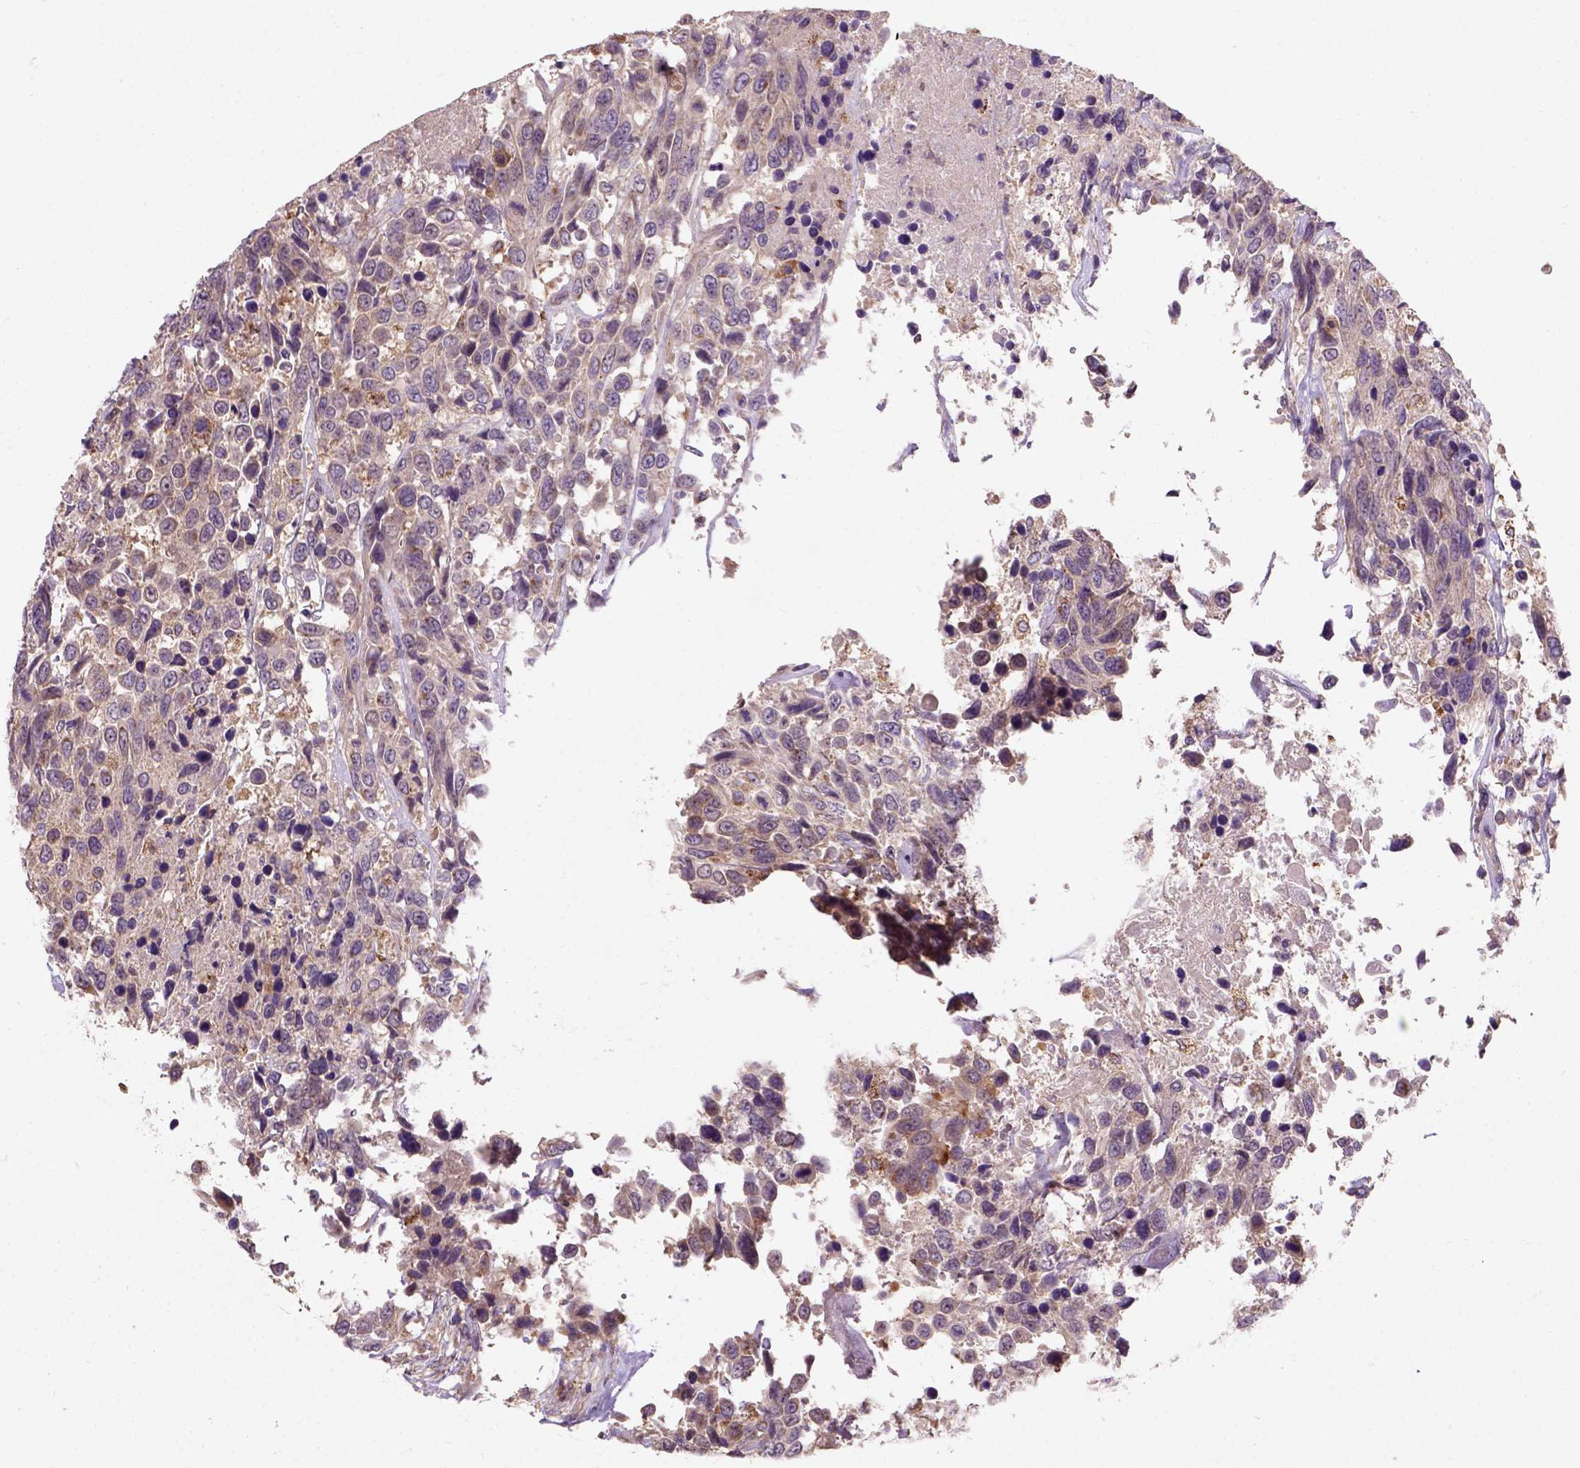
{"staining": {"intensity": "moderate", "quantity": "<25%", "location": "cytoplasmic/membranous"}, "tissue": "urothelial cancer", "cell_type": "Tumor cells", "image_type": "cancer", "snomed": [{"axis": "morphology", "description": "Urothelial carcinoma, High grade"}, {"axis": "topography", "description": "Urinary bladder"}], "caption": "Protein expression analysis of urothelial cancer demonstrates moderate cytoplasmic/membranous positivity in approximately <25% of tumor cells. (IHC, brightfield microscopy, high magnification).", "gene": "KBTBD8", "patient": {"sex": "female", "age": 70}}